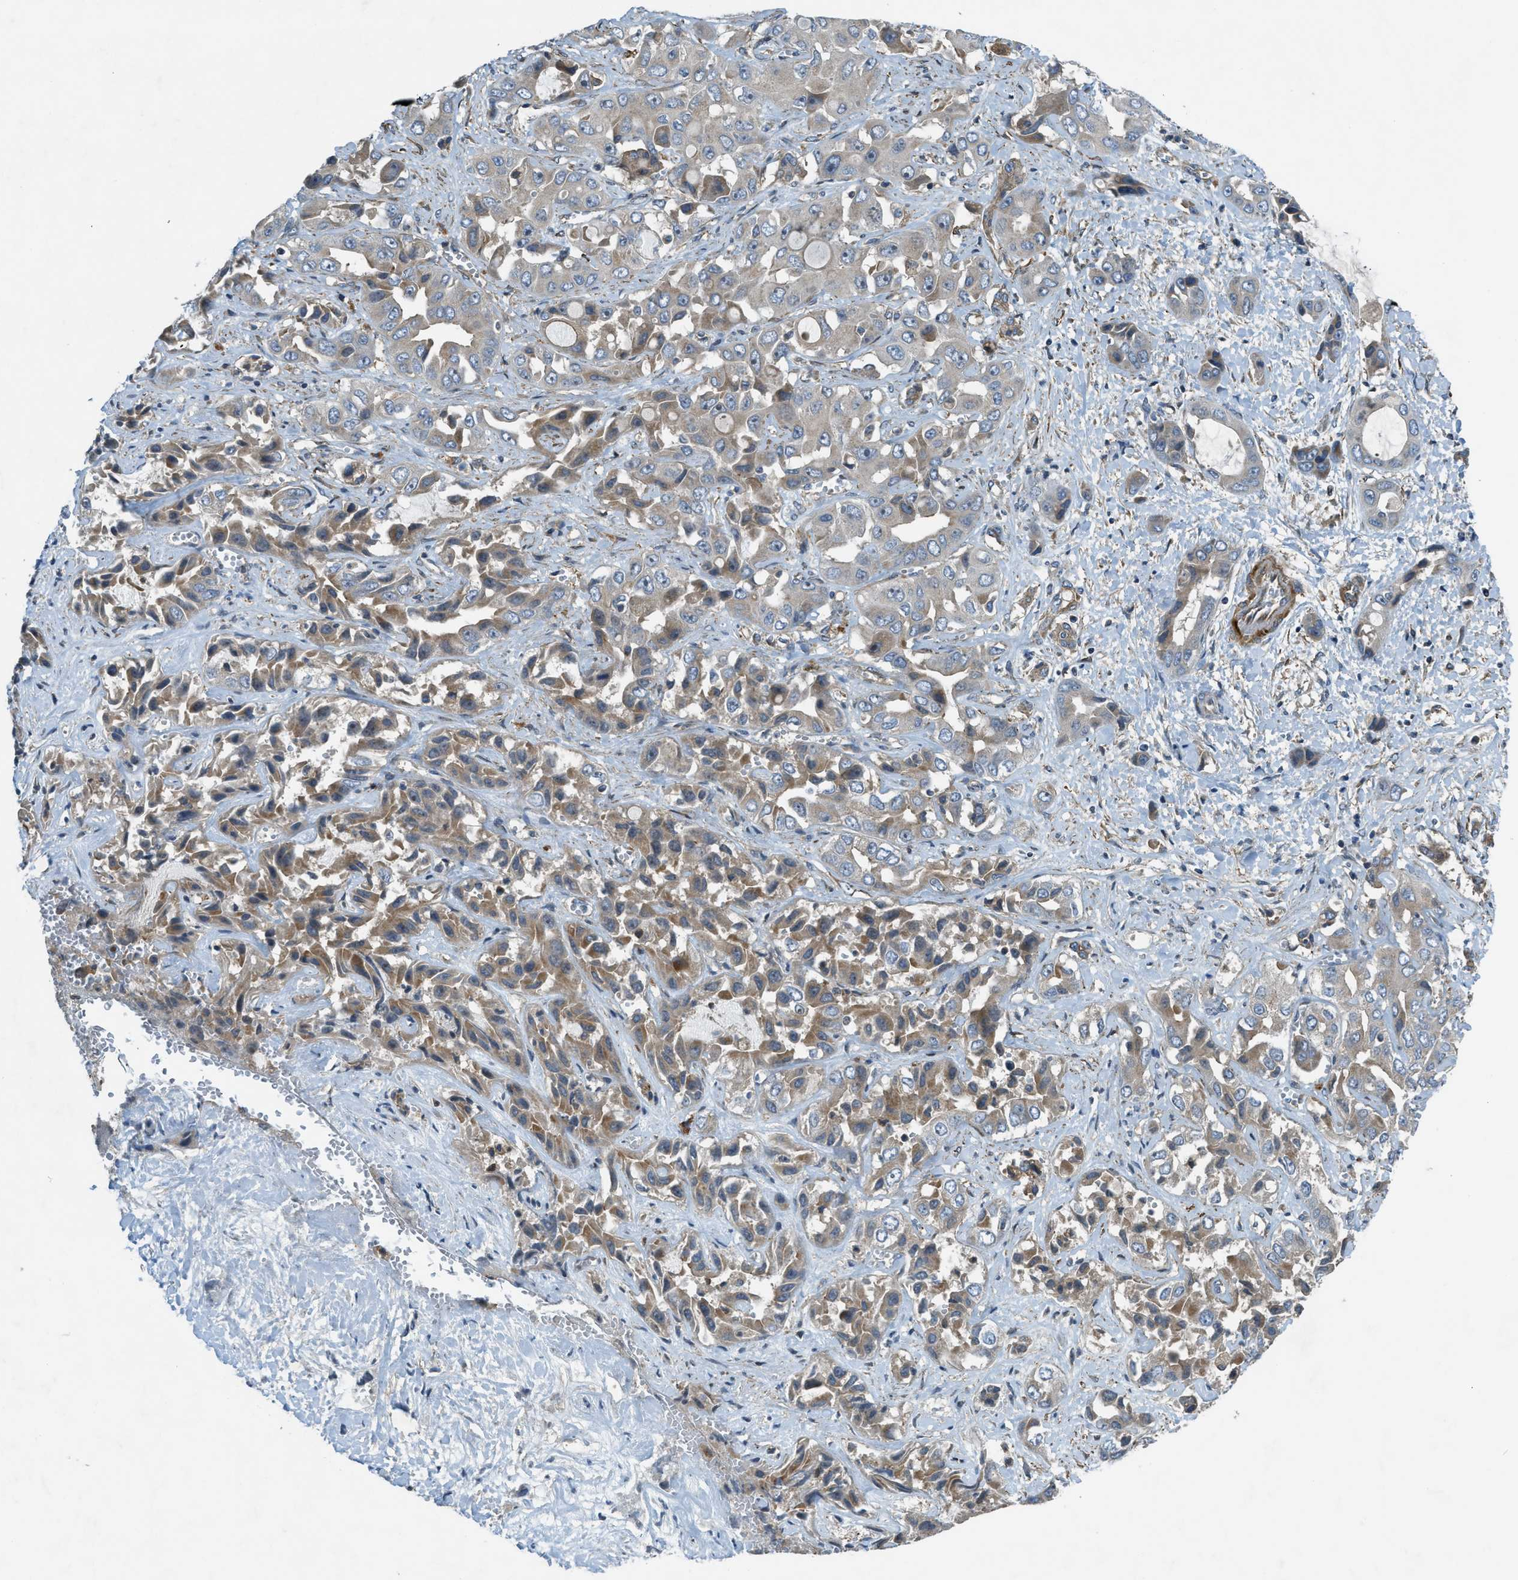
{"staining": {"intensity": "moderate", "quantity": ">75%", "location": "cytoplasmic/membranous"}, "tissue": "liver cancer", "cell_type": "Tumor cells", "image_type": "cancer", "snomed": [{"axis": "morphology", "description": "Cholangiocarcinoma"}, {"axis": "topography", "description": "Liver"}], "caption": "A brown stain labels moderate cytoplasmic/membranous positivity of a protein in human liver cancer (cholangiocarcinoma) tumor cells.", "gene": "VEZT", "patient": {"sex": "female", "age": 52}}